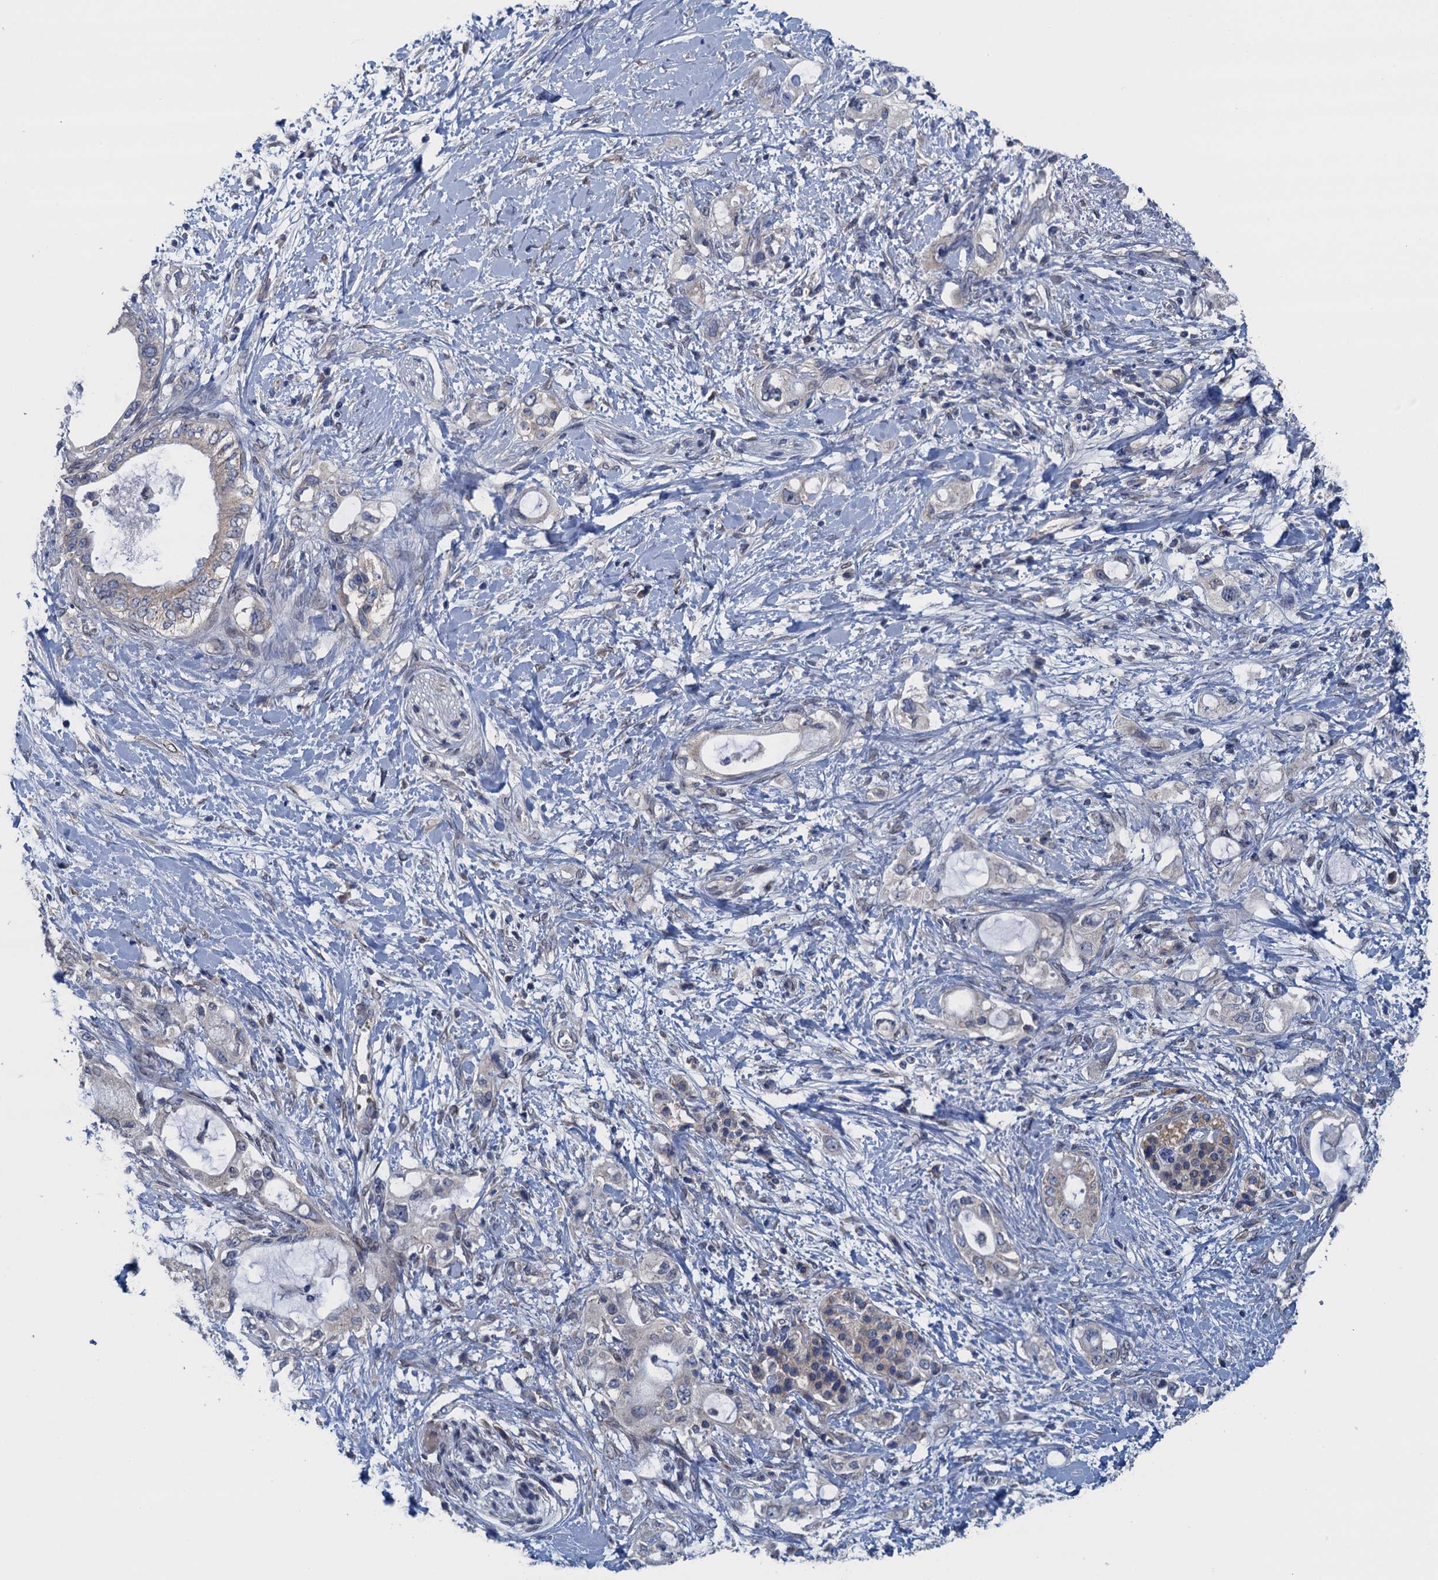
{"staining": {"intensity": "negative", "quantity": "none", "location": "none"}, "tissue": "pancreatic cancer", "cell_type": "Tumor cells", "image_type": "cancer", "snomed": [{"axis": "morphology", "description": "Adenocarcinoma, NOS"}, {"axis": "topography", "description": "Pancreas"}], "caption": "IHC photomicrograph of neoplastic tissue: human pancreatic cancer (adenocarcinoma) stained with DAB demonstrates no significant protein positivity in tumor cells.", "gene": "CTU2", "patient": {"sex": "female", "age": 56}}